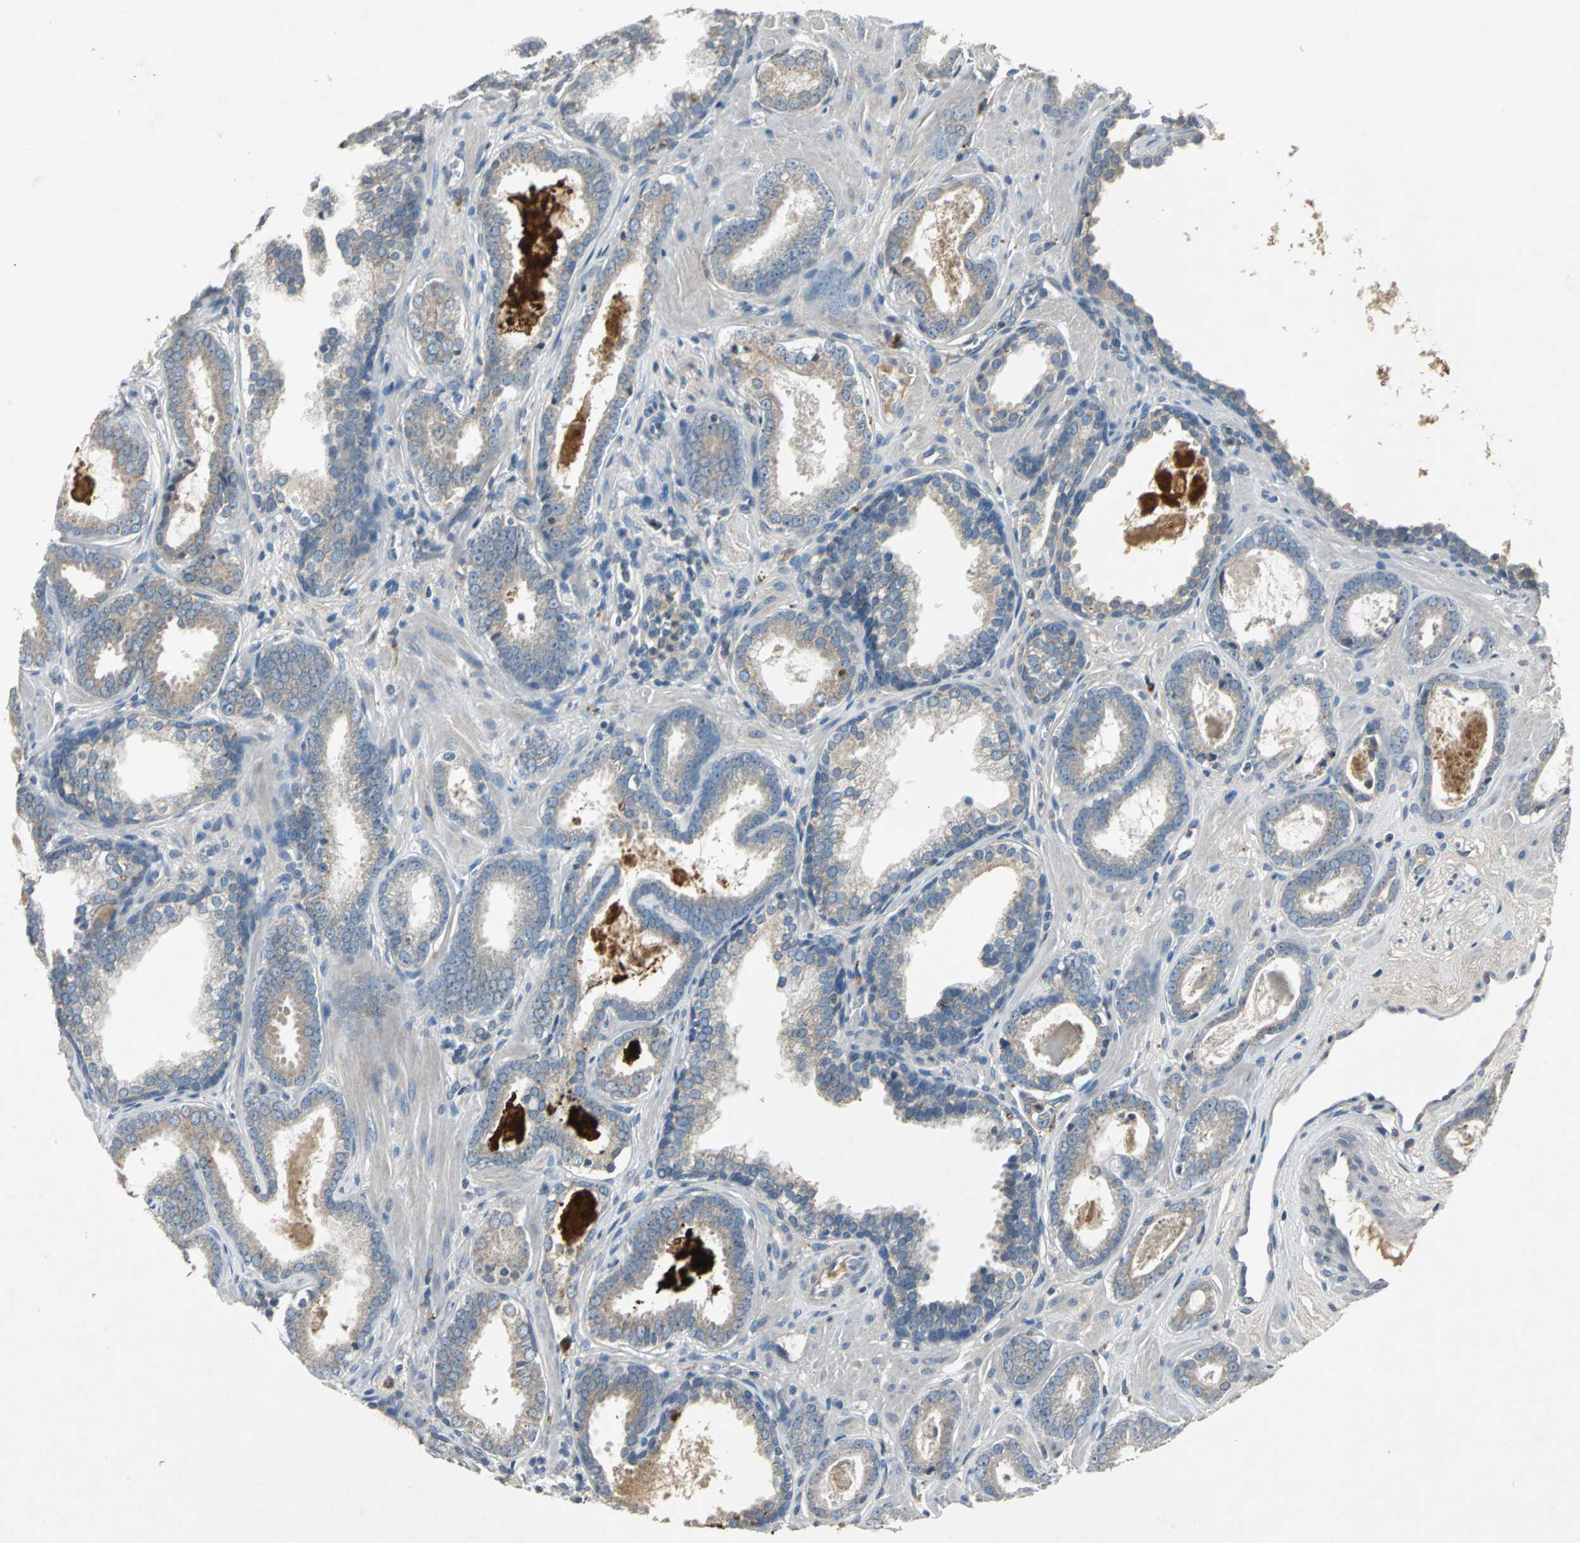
{"staining": {"intensity": "weak", "quantity": "25%-75%", "location": "cytoplasmic/membranous"}, "tissue": "prostate cancer", "cell_type": "Tumor cells", "image_type": "cancer", "snomed": [{"axis": "morphology", "description": "Adenocarcinoma, Low grade"}, {"axis": "topography", "description": "Prostate"}], "caption": "A low amount of weak cytoplasmic/membranous staining is seen in about 25%-75% of tumor cells in adenocarcinoma (low-grade) (prostate) tissue. (DAB IHC with brightfield microscopy, high magnification).", "gene": "SLC2A13", "patient": {"sex": "male", "age": 57}}